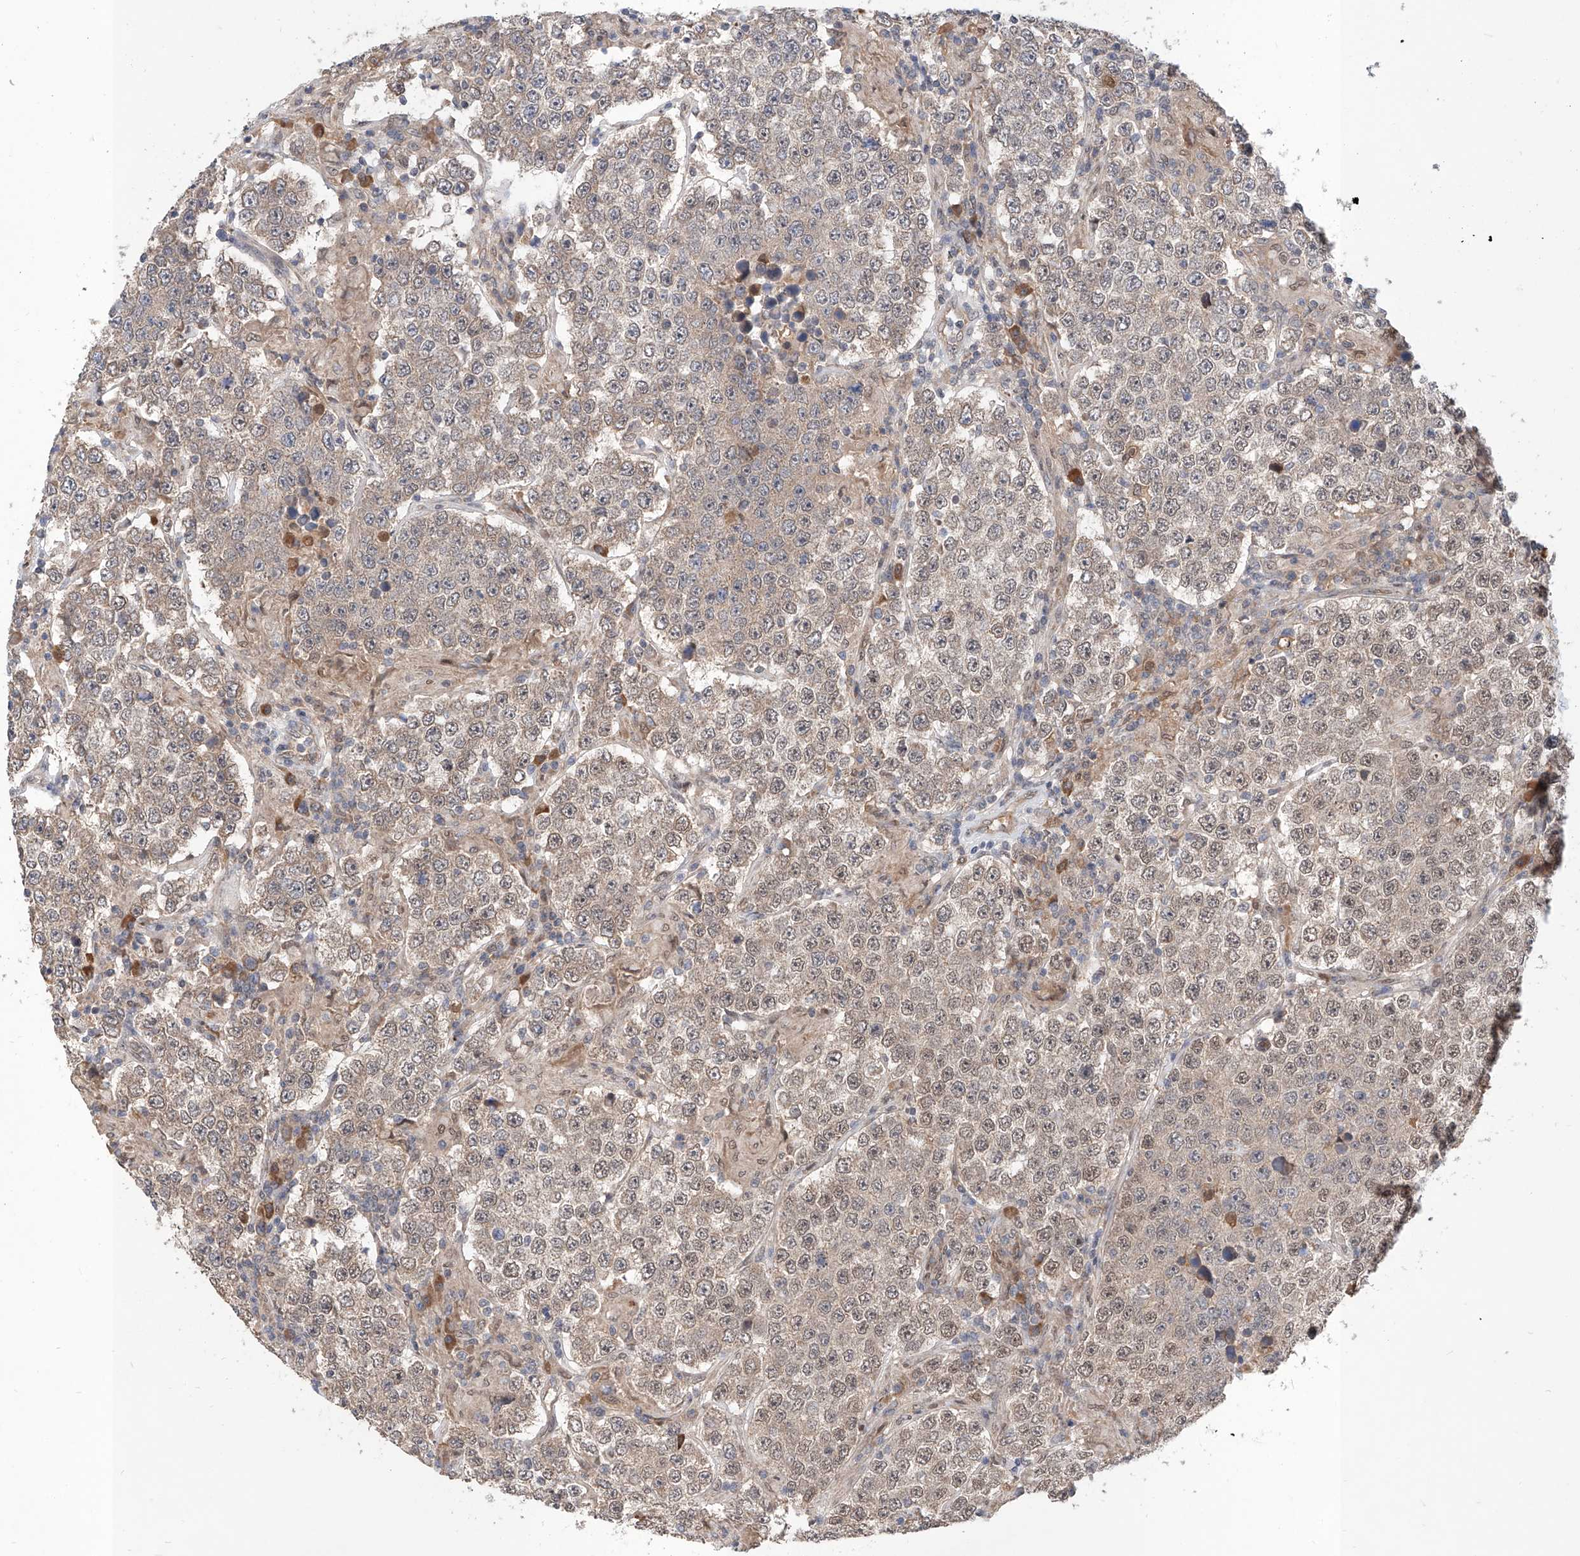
{"staining": {"intensity": "weak", "quantity": "<25%", "location": "nuclear"}, "tissue": "testis cancer", "cell_type": "Tumor cells", "image_type": "cancer", "snomed": [{"axis": "morphology", "description": "Normal tissue, NOS"}, {"axis": "morphology", "description": "Urothelial carcinoma, High grade"}, {"axis": "morphology", "description": "Seminoma, NOS"}, {"axis": "morphology", "description": "Carcinoma, Embryonal, NOS"}, {"axis": "topography", "description": "Urinary bladder"}, {"axis": "topography", "description": "Testis"}], "caption": "Immunohistochemistry of human testis high-grade urothelial carcinoma shows no positivity in tumor cells. (DAB IHC visualized using brightfield microscopy, high magnification).", "gene": "CARMIL3", "patient": {"sex": "male", "age": 41}}